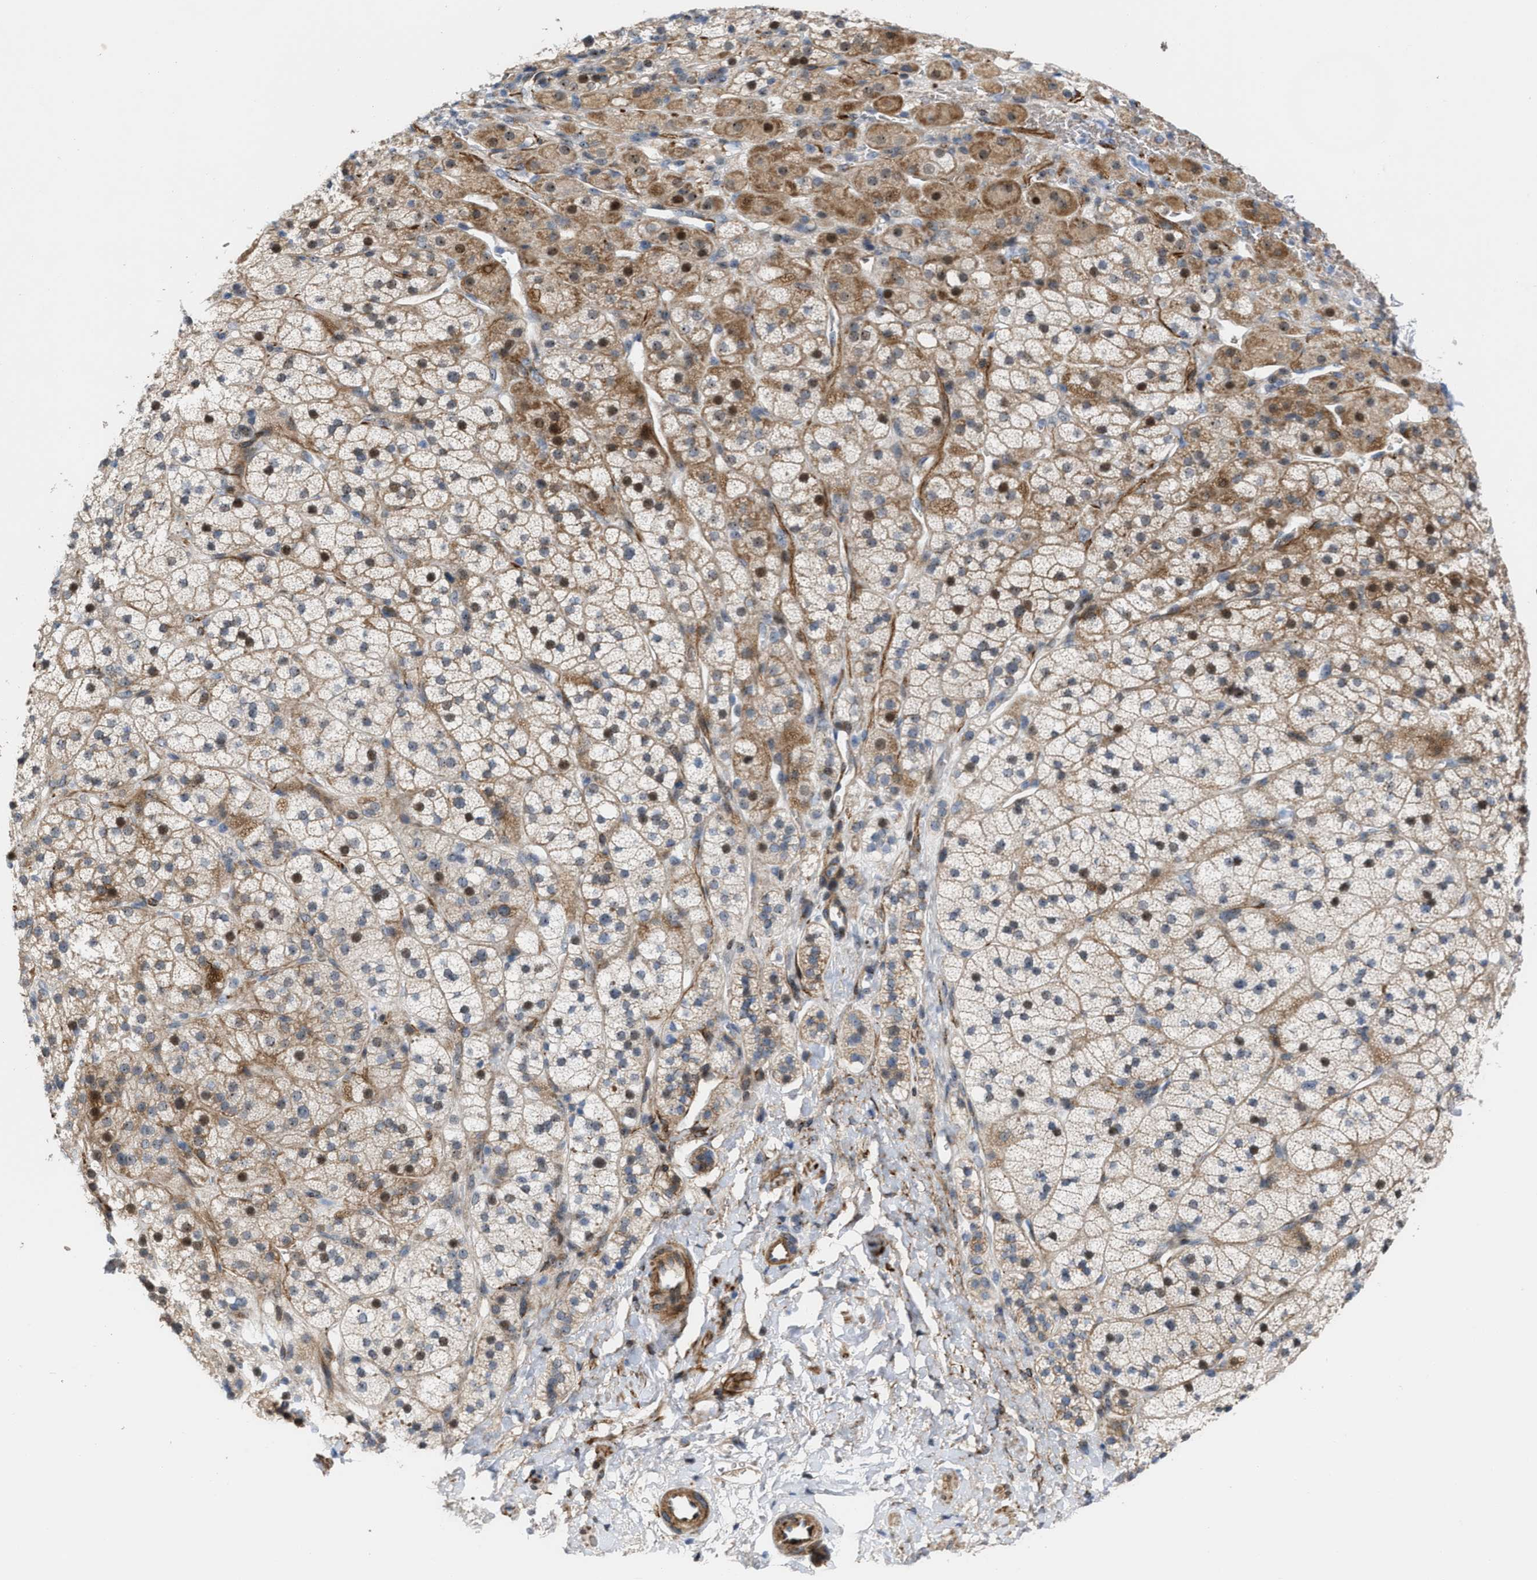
{"staining": {"intensity": "moderate", "quantity": "25%-75%", "location": "cytoplasmic/membranous,nuclear"}, "tissue": "adrenal gland", "cell_type": "Glandular cells", "image_type": "normal", "snomed": [{"axis": "morphology", "description": "Normal tissue, NOS"}, {"axis": "topography", "description": "Adrenal gland"}], "caption": "Glandular cells reveal medium levels of moderate cytoplasmic/membranous,nuclear staining in about 25%-75% of cells in normal adrenal gland.", "gene": "POLR1F", "patient": {"sex": "male", "age": 56}}